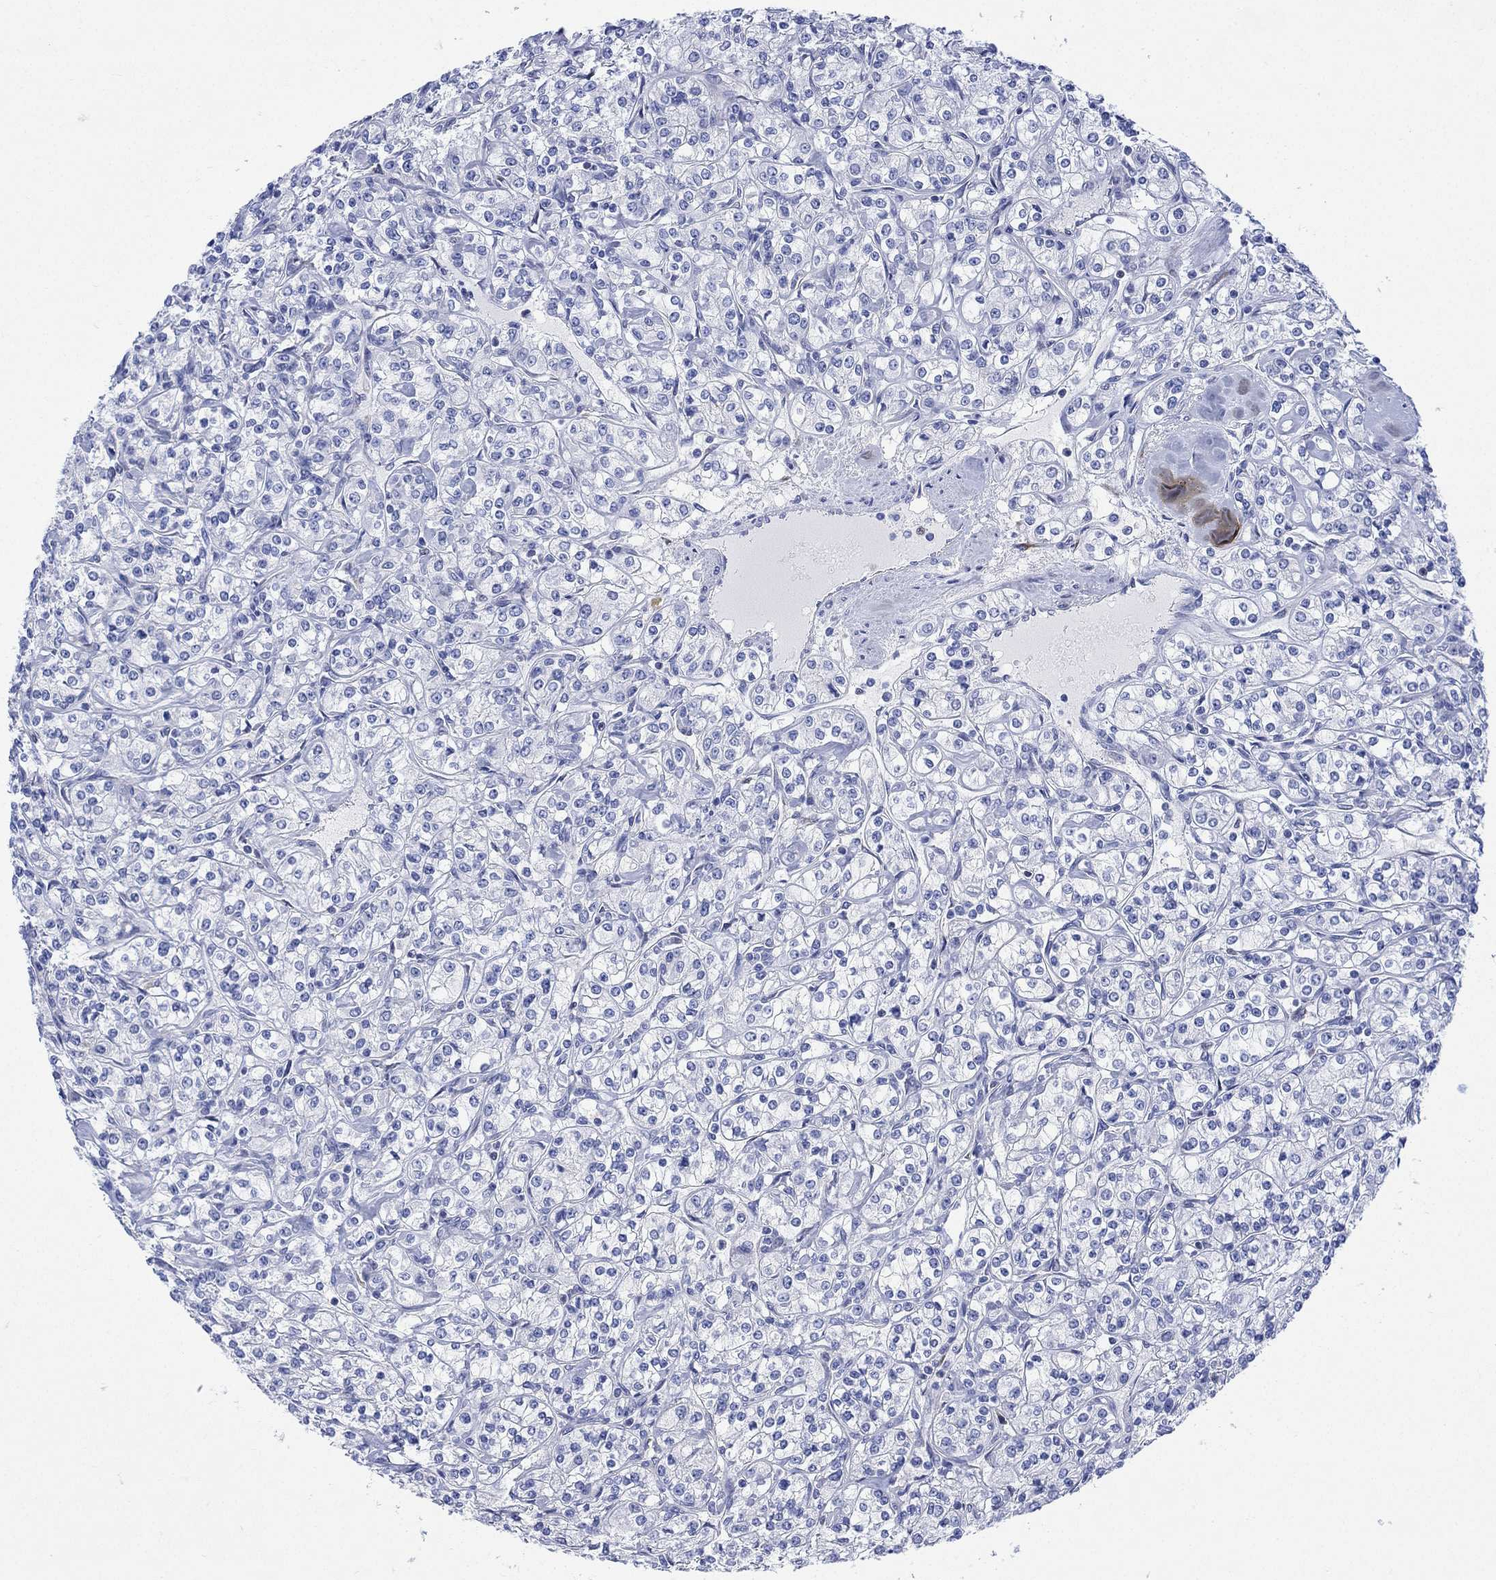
{"staining": {"intensity": "negative", "quantity": "none", "location": "none"}, "tissue": "renal cancer", "cell_type": "Tumor cells", "image_type": "cancer", "snomed": [{"axis": "morphology", "description": "Adenocarcinoma, NOS"}, {"axis": "topography", "description": "Kidney"}], "caption": "DAB (3,3'-diaminobenzidine) immunohistochemical staining of renal cancer reveals no significant staining in tumor cells.", "gene": "MYL1", "patient": {"sex": "male", "age": 77}}